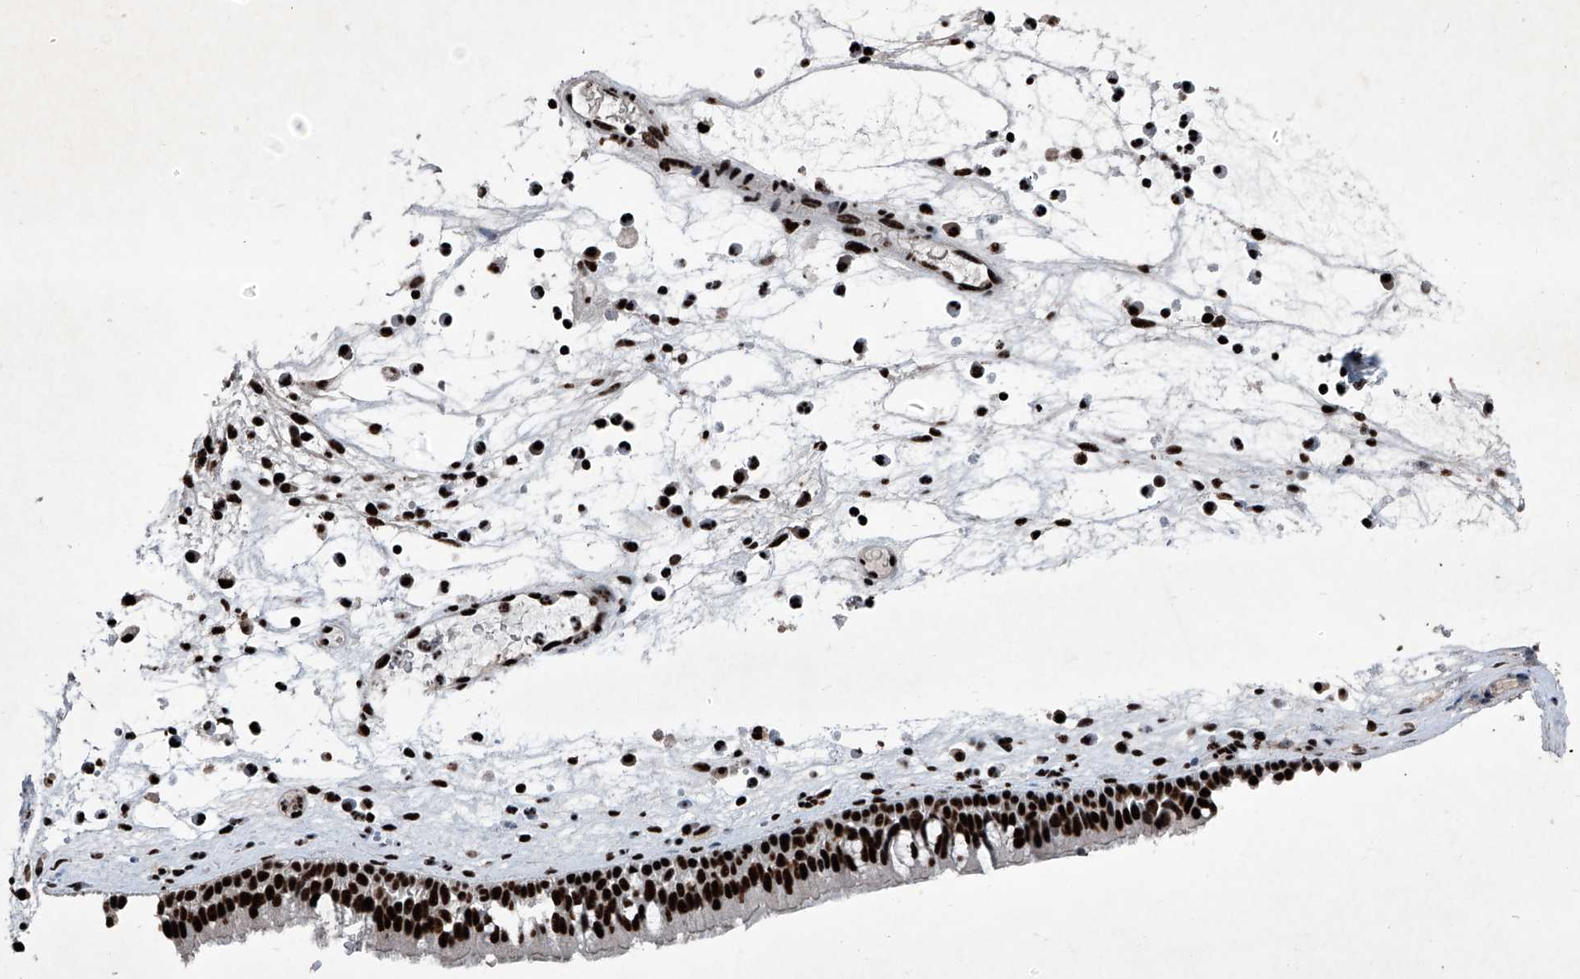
{"staining": {"intensity": "strong", "quantity": ">75%", "location": "nuclear"}, "tissue": "nasopharynx", "cell_type": "Respiratory epithelial cells", "image_type": "normal", "snomed": [{"axis": "morphology", "description": "Normal tissue, NOS"}, {"axis": "morphology", "description": "Inflammation, NOS"}, {"axis": "morphology", "description": "Malignant melanoma, Metastatic site"}, {"axis": "topography", "description": "Nasopharynx"}], "caption": "An IHC photomicrograph of benign tissue is shown. Protein staining in brown shows strong nuclear positivity in nasopharynx within respiratory epithelial cells.", "gene": "DDX39B", "patient": {"sex": "male", "age": 70}}